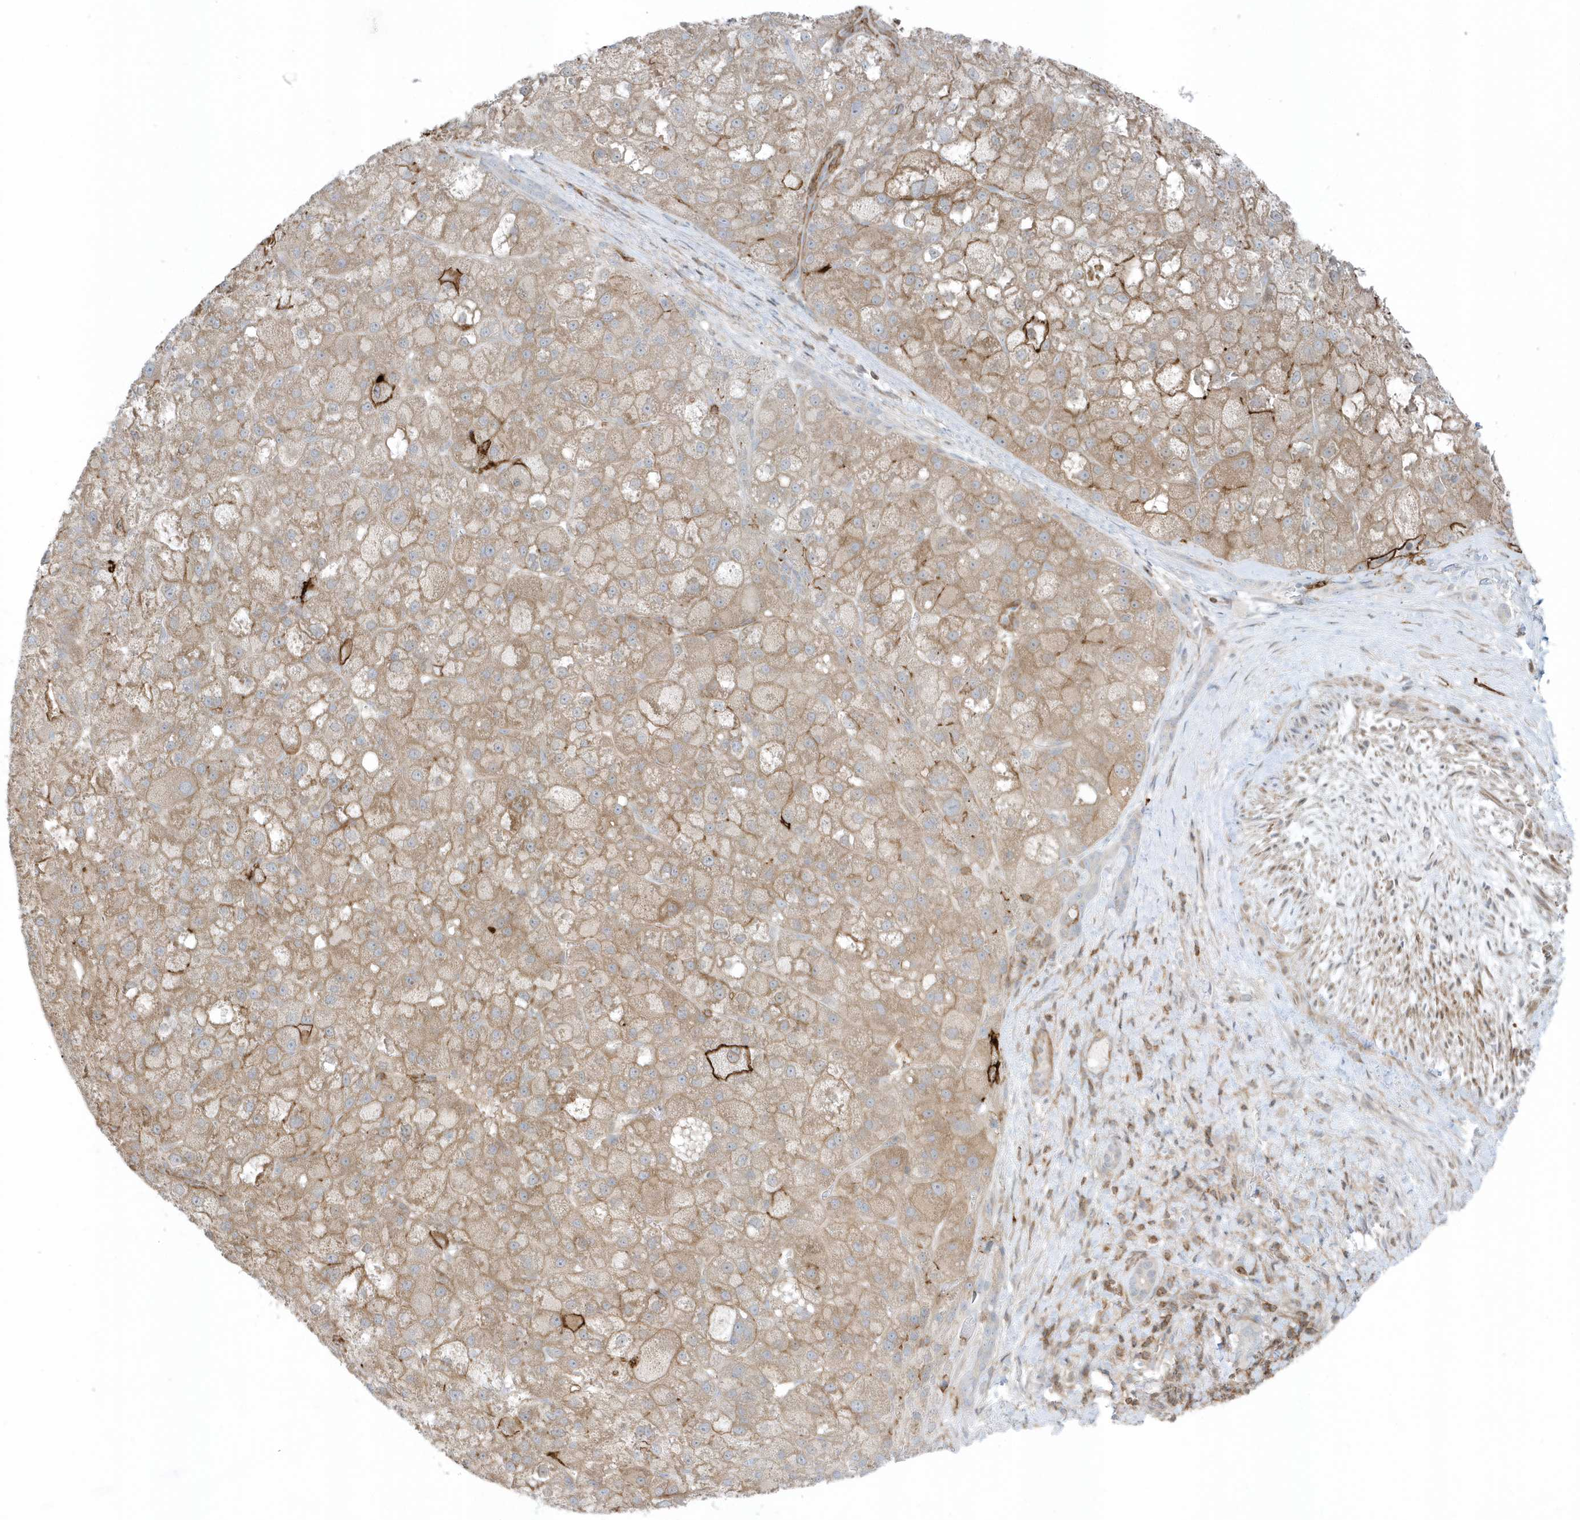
{"staining": {"intensity": "strong", "quantity": "<25%", "location": "cytoplasmic/membranous"}, "tissue": "liver cancer", "cell_type": "Tumor cells", "image_type": "cancer", "snomed": [{"axis": "morphology", "description": "Carcinoma, Hepatocellular, NOS"}, {"axis": "topography", "description": "Liver"}], "caption": "A brown stain shows strong cytoplasmic/membranous positivity of a protein in human liver cancer tumor cells.", "gene": "CACNB2", "patient": {"sex": "male", "age": 57}}